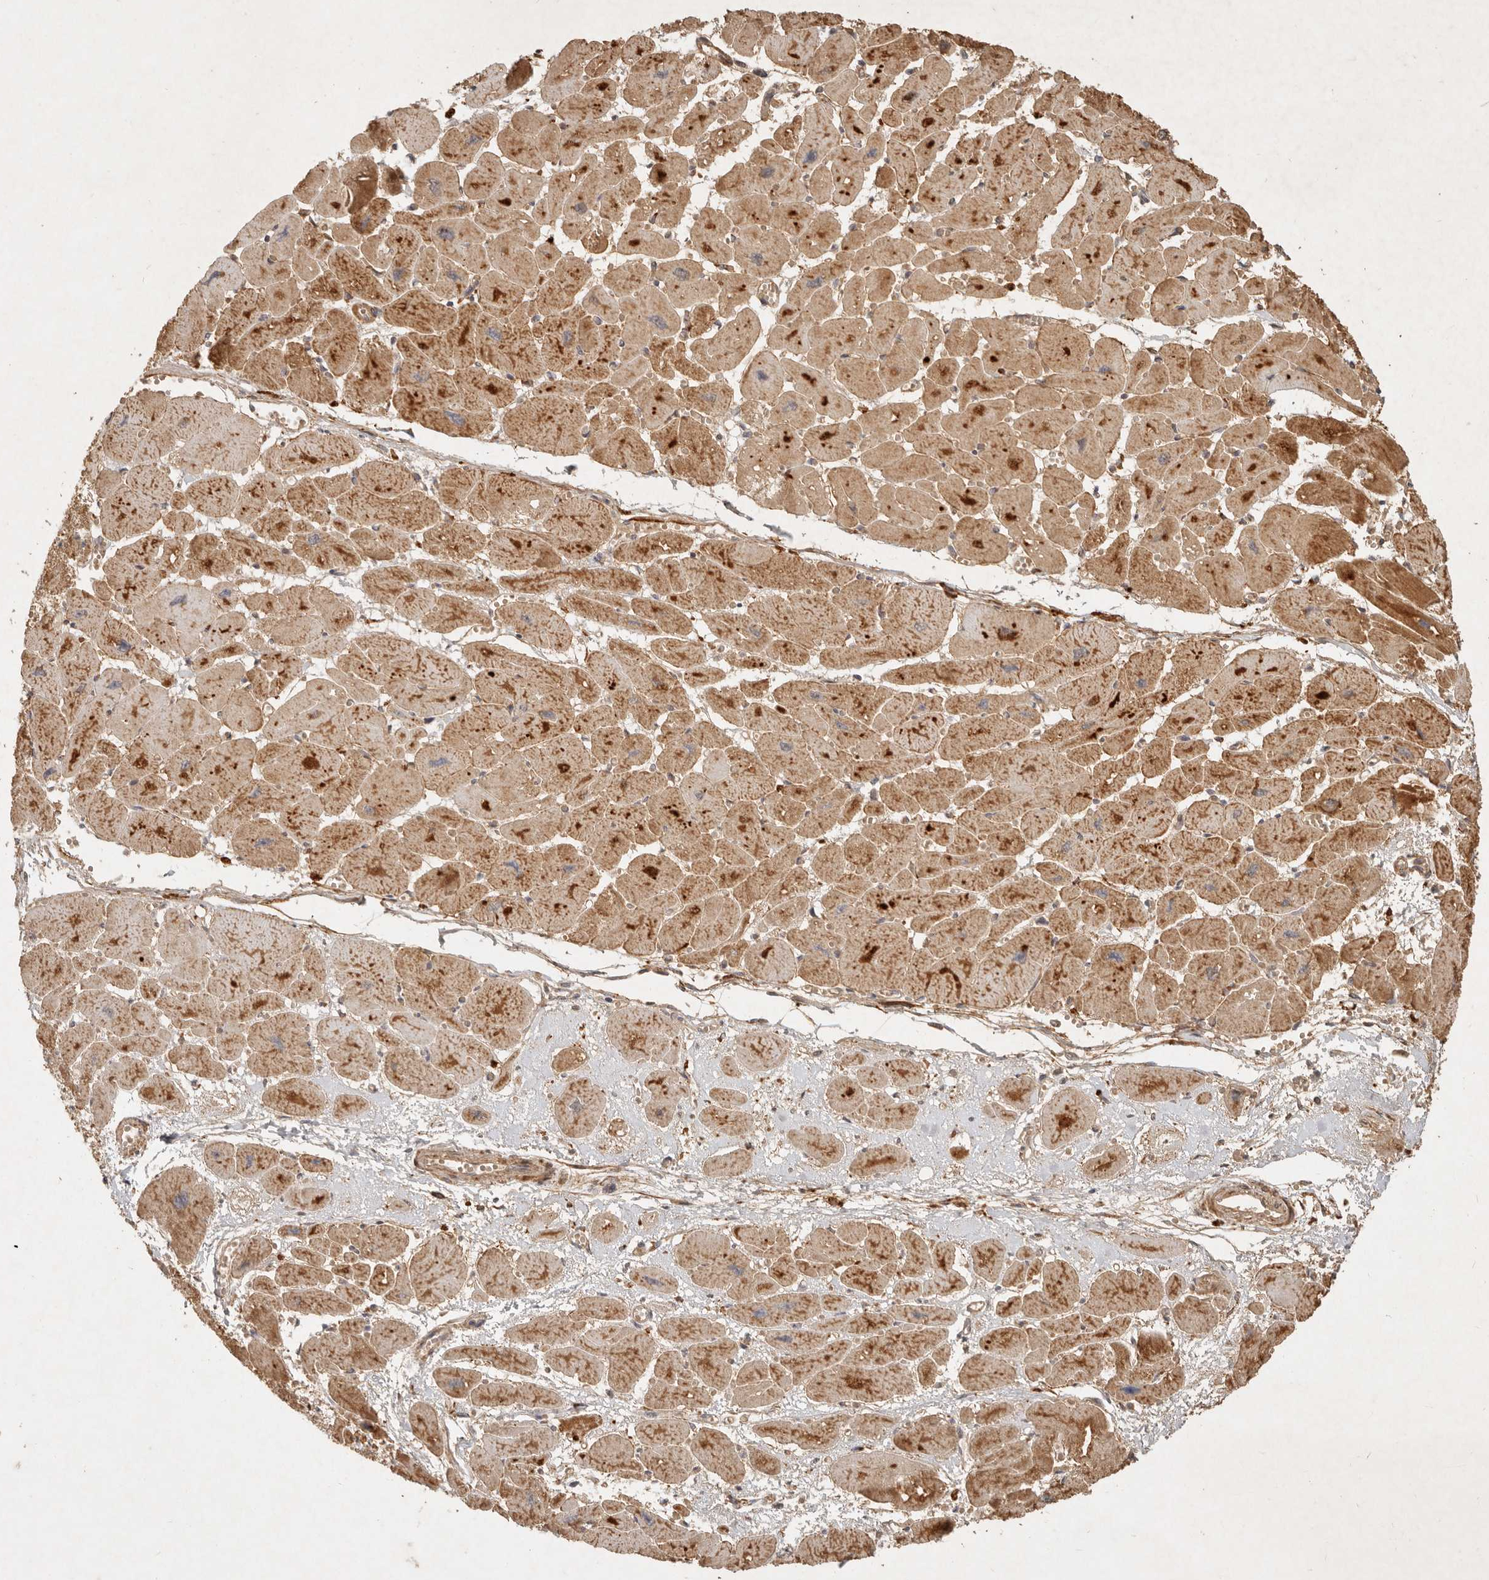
{"staining": {"intensity": "moderate", "quantity": ">75%", "location": "cytoplasmic/membranous"}, "tissue": "heart muscle", "cell_type": "Cardiomyocytes", "image_type": "normal", "snomed": [{"axis": "morphology", "description": "Normal tissue, NOS"}, {"axis": "topography", "description": "Heart"}], "caption": "Immunohistochemical staining of unremarkable human heart muscle displays medium levels of moderate cytoplasmic/membranous staining in about >75% of cardiomyocytes.", "gene": "CLEC4C", "patient": {"sex": "female", "age": 54}}